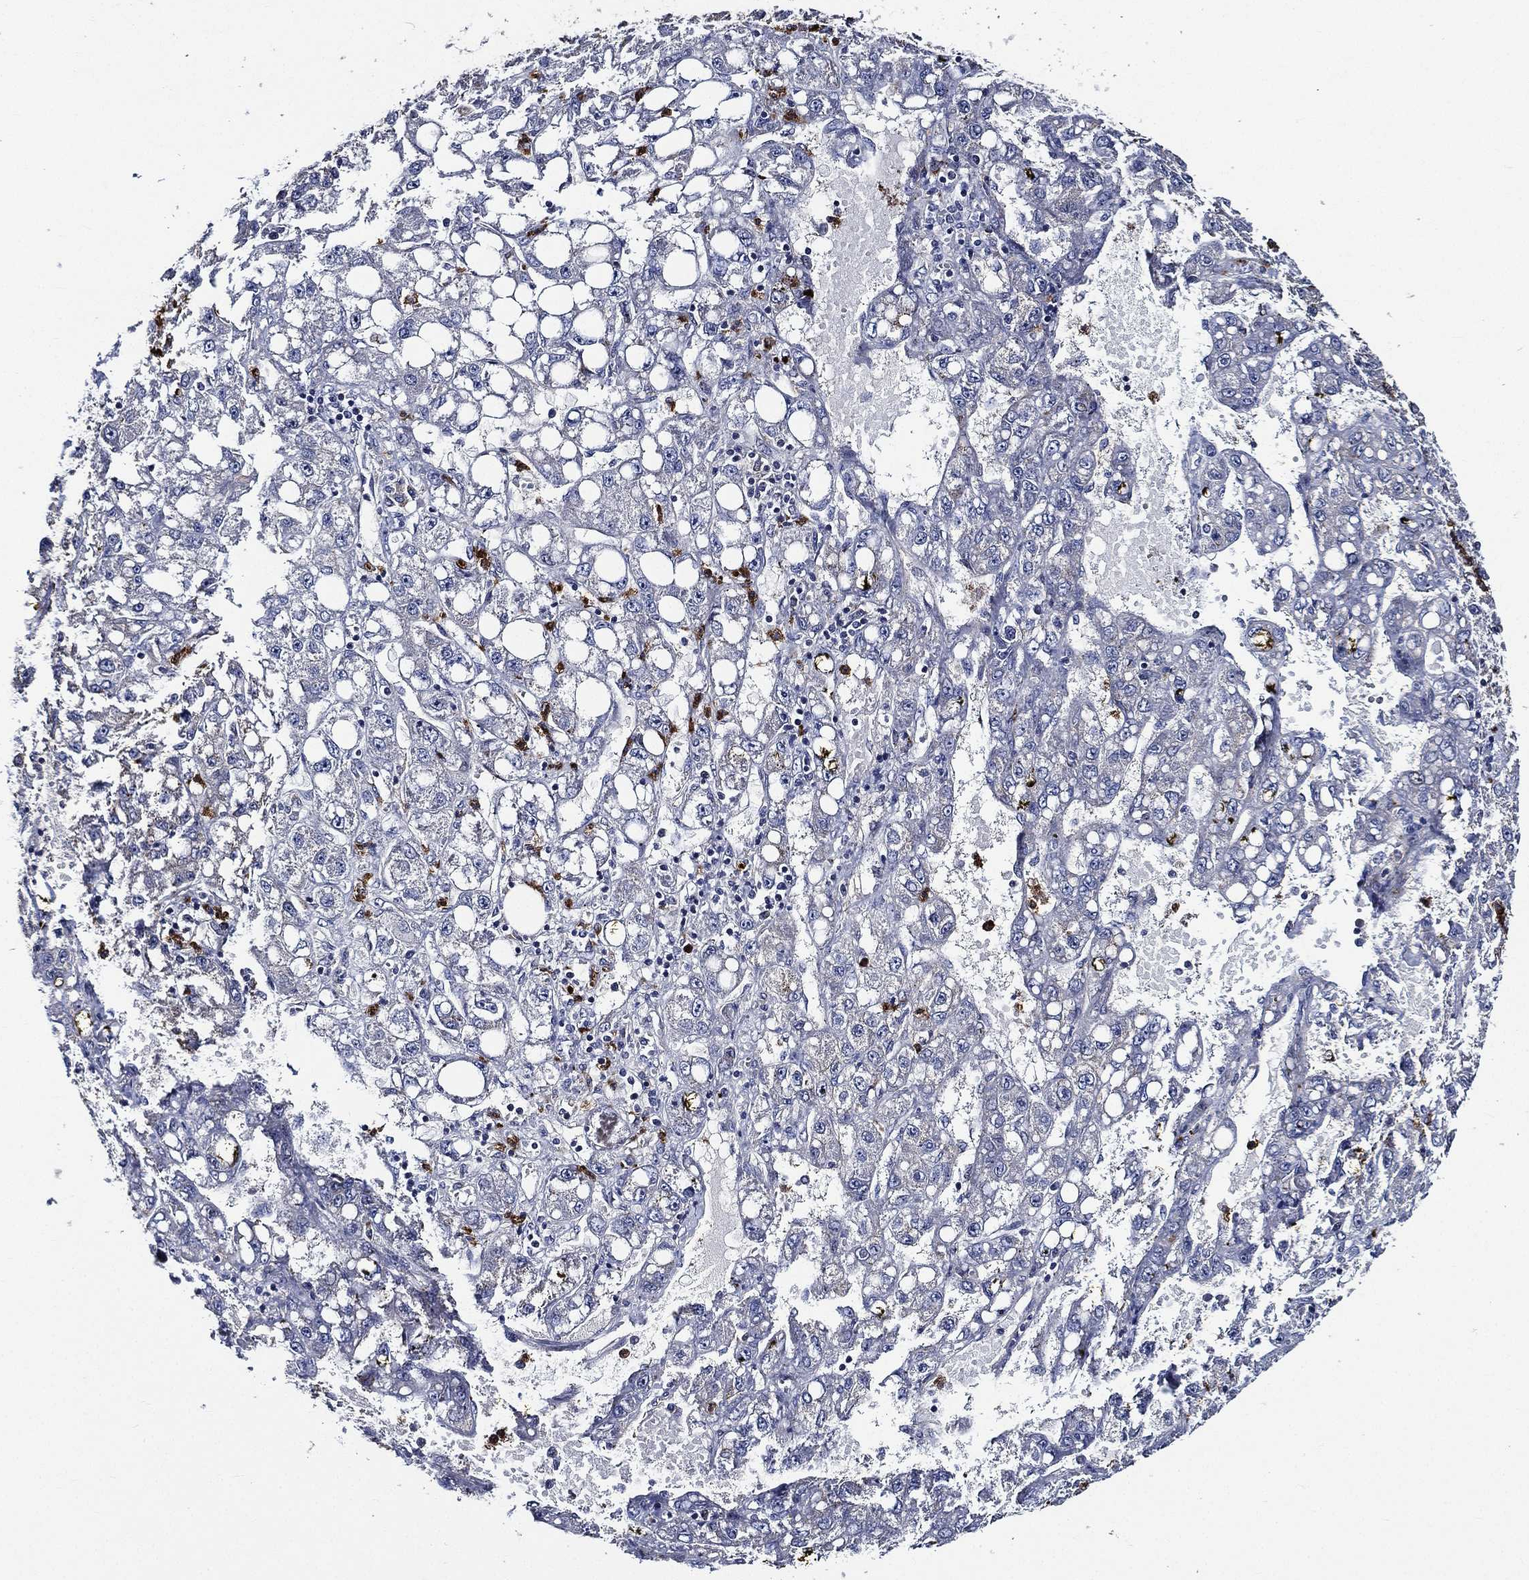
{"staining": {"intensity": "negative", "quantity": "none", "location": "none"}, "tissue": "liver cancer", "cell_type": "Tumor cells", "image_type": "cancer", "snomed": [{"axis": "morphology", "description": "Carcinoma, Hepatocellular, NOS"}, {"axis": "topography", "description": "Liver"}], "caption": "The histopathology image exhibits no staining of tumor cells in liver cancer. (IHC, brightfield microscopy, high magnification).", "gene": "KIF20B", "patient": {"sex": "female", "age": 65}}